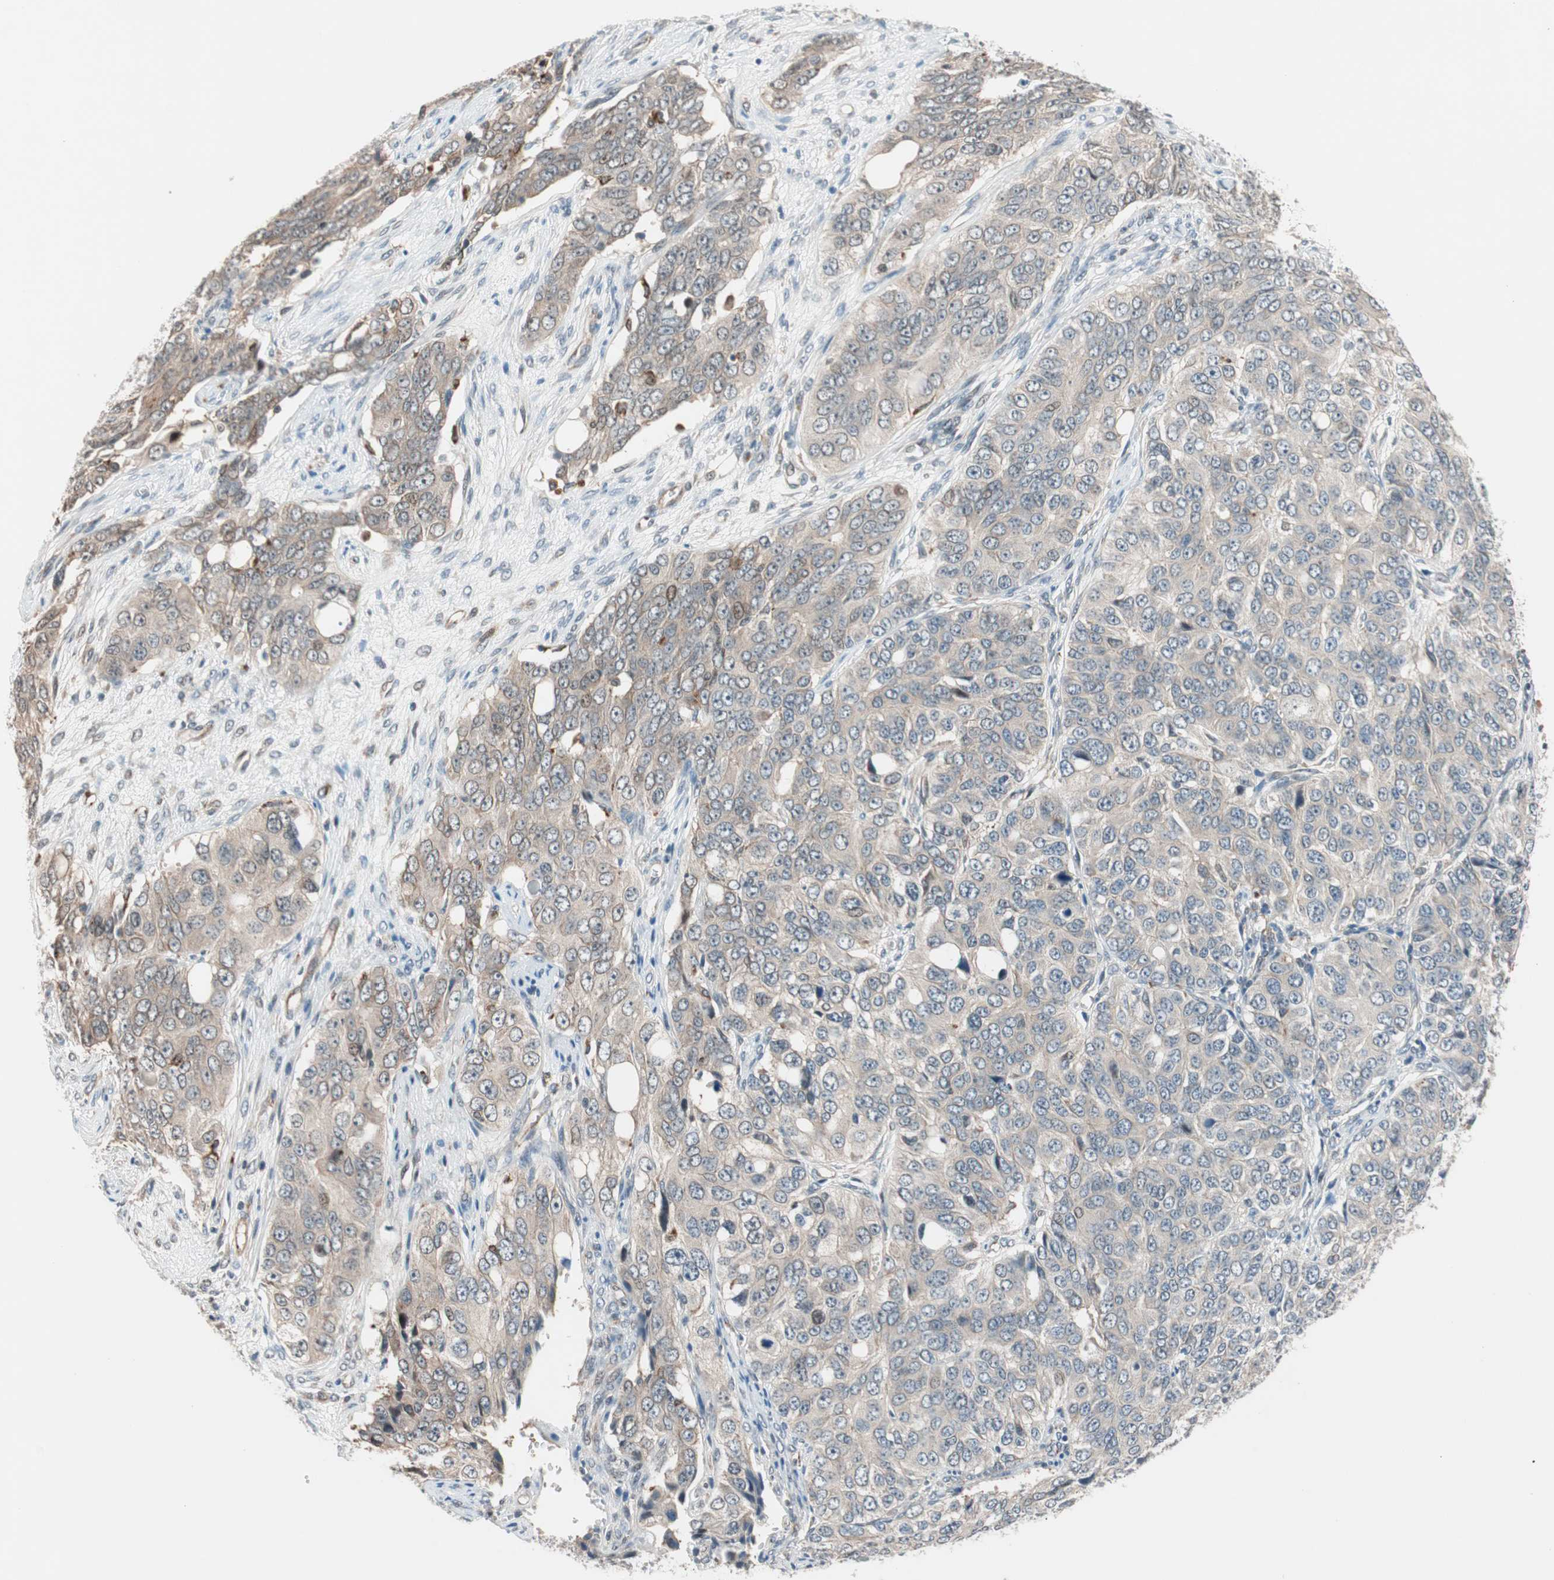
{"staining": {"intensity": "weak", "quantity": "25%-75%", "location": "cytoplasmic/membranous"}, "tissue": "ovarian cancer", "cell_type": "Tumor cells", "image_type": "cancer", "snomed": [{"axis": "morphology", "description": "Carcinoma, endometroid"}, {"axis": "topography", "description": "Ovary"}], "caption": "Ovarian endometroid carcinoma stained with a brown dye displays weak cytoplasmic/membranous positive staining in approximately 25%-75% of tumor cells.", "gene": "PIK3R3", "patient": {"sex": "female", "age": 51}}